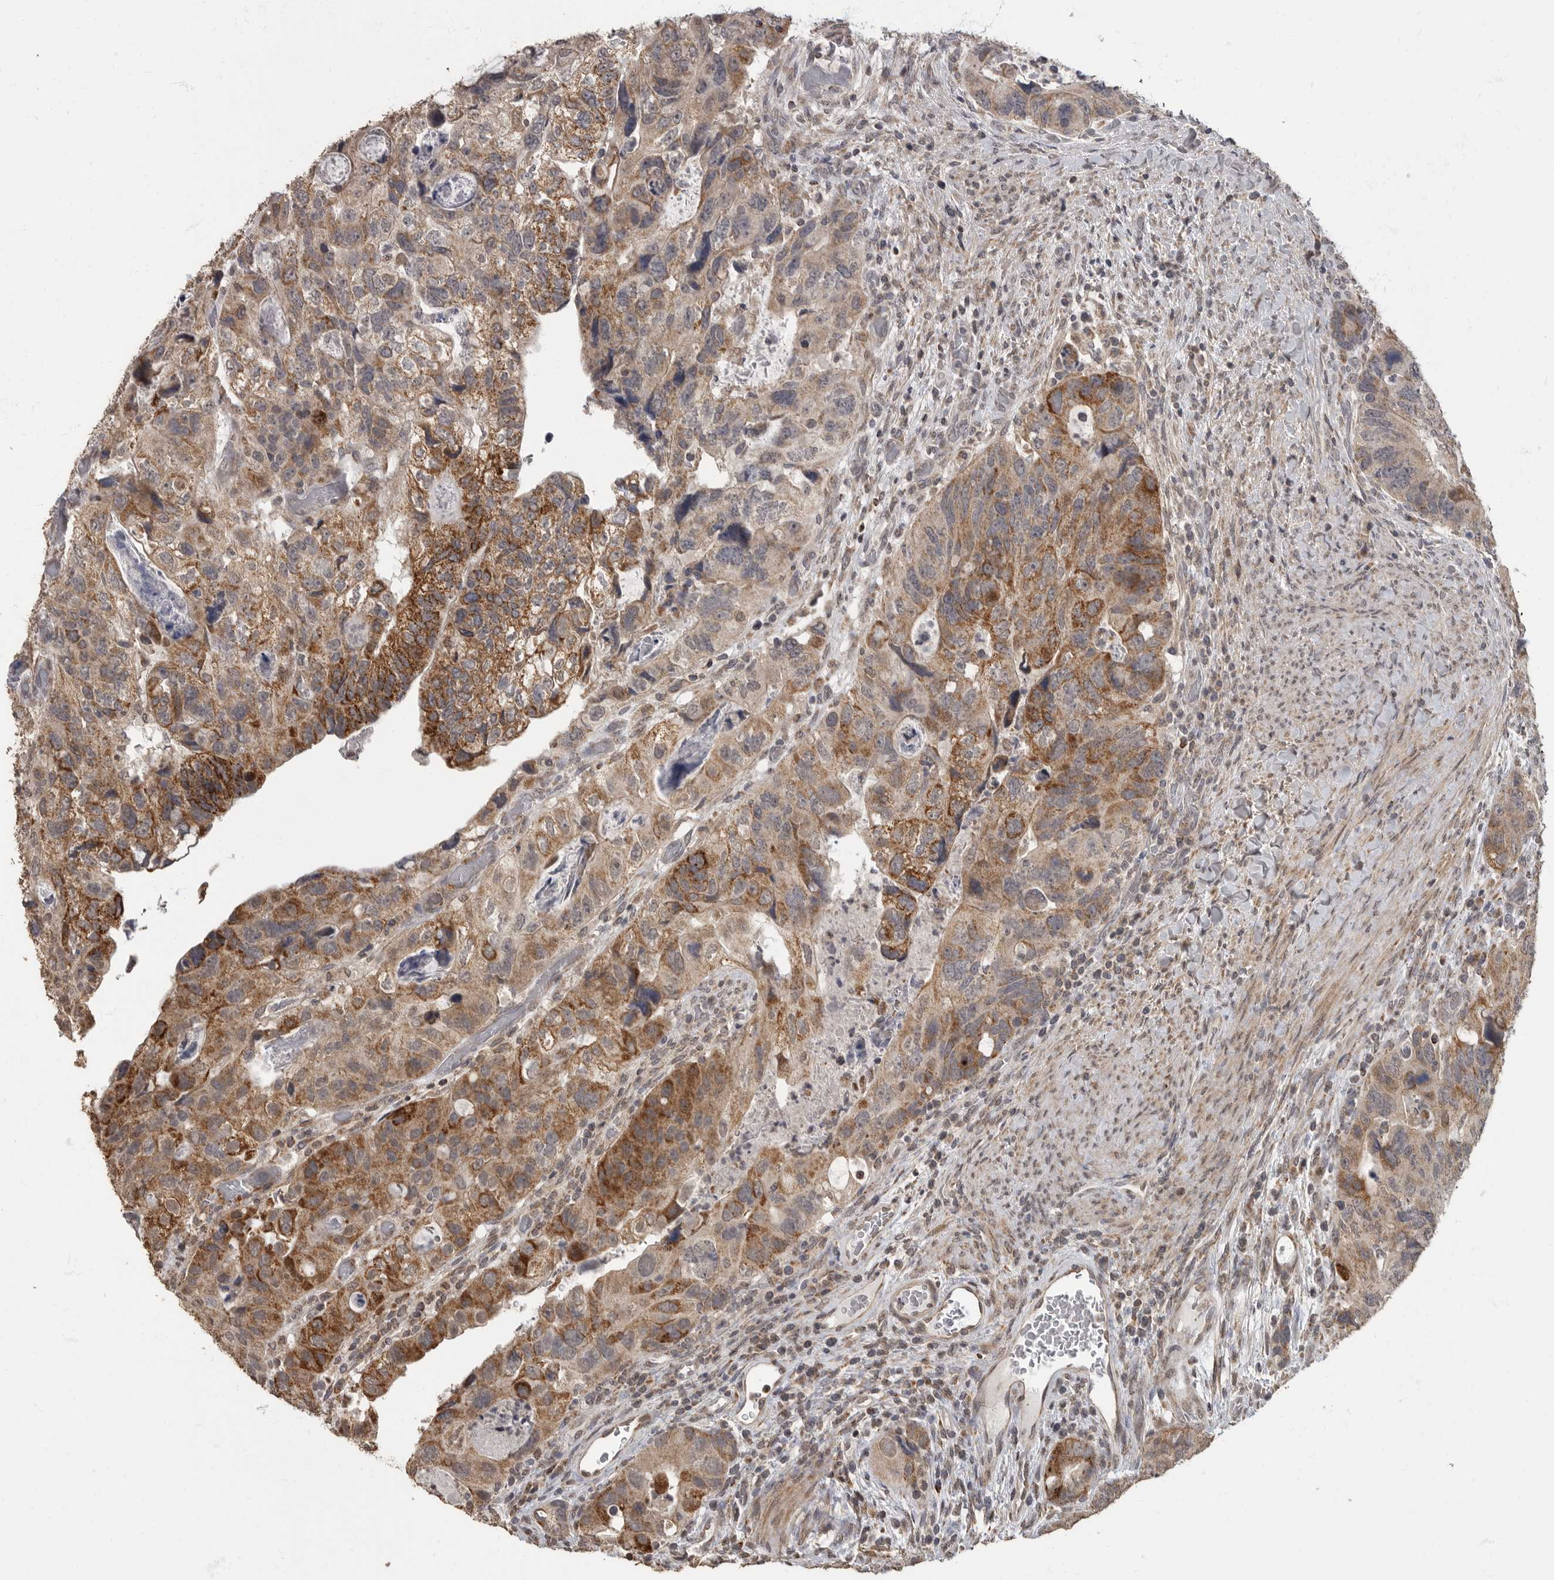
{"staining": {"intensity": "moderate", "quantity": ">75%", "location": "cytoplasmic/membranous"}, "tissue": "colorectal cancer", "cell_type": "Tumor cells", "image_type": "cancer", "snomed": [{"axis": "morphology", "description": "Adenocarcinoma, NOS"}, {"axis": "topography", "description": "Rectum"}], "caption": "Immunohistochemical staining of colorectal cancer (adenocarcinoma) reveals moderate cytoplasmic/membranous protein staining in about >75% of tumor cells.", "gene": "MAFG", "patient": {"sex": "male", "age": 59}}